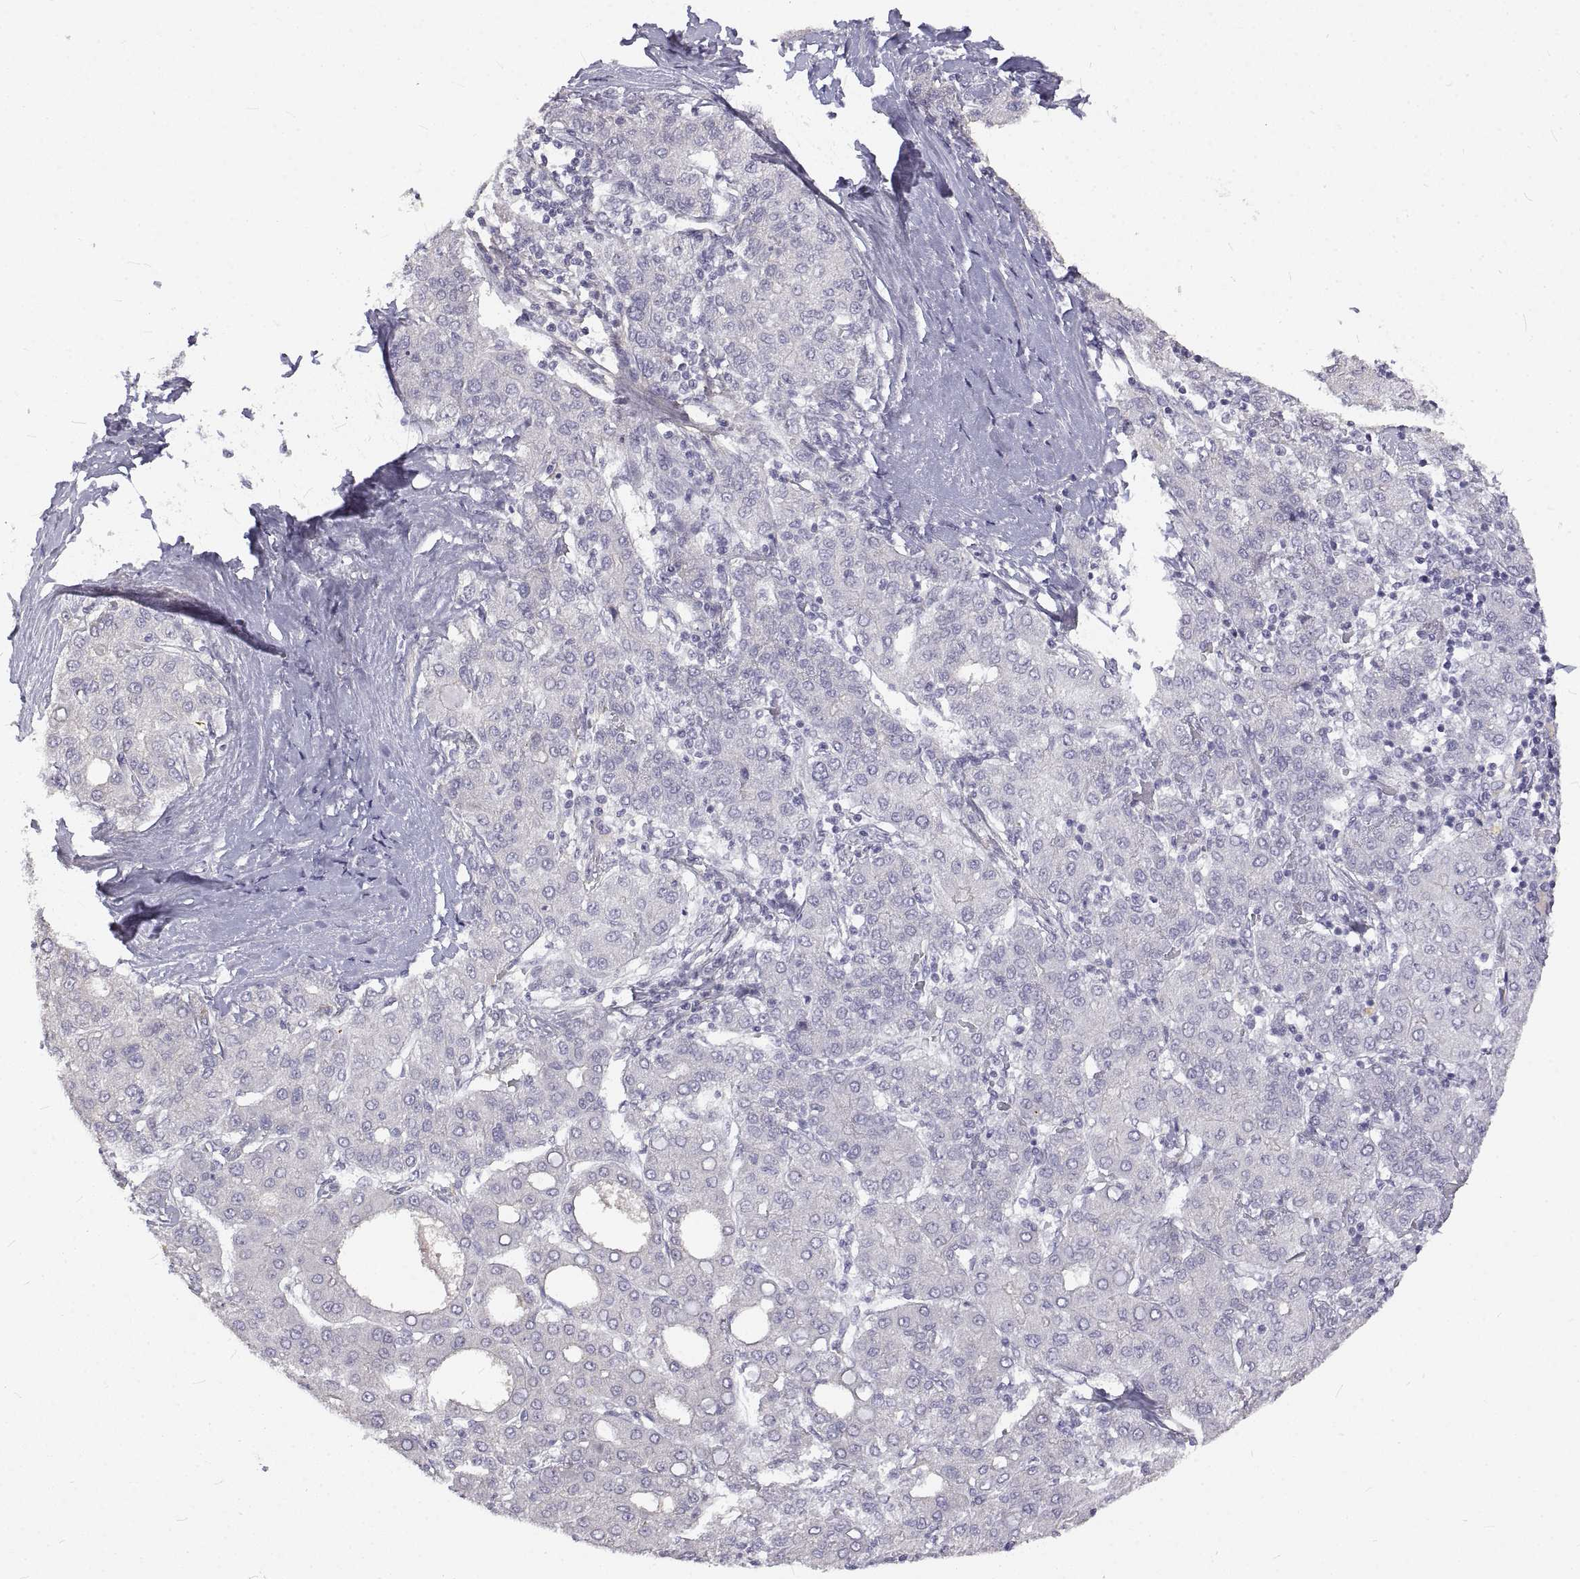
{"staining": {"intensity": "negative", "quantity": "none", "location": "none"}, "tissue": "liver cancer", "cell_type": "Tumor cells", "image_type": "cancer", "snomed": [{"axis": "morphology", "description": "Carcinoma, Hepatocellular, NOS"}, {"axis": "topography", "description": "Liver"}], "caption": "Immunohistochemistry (IHC) image of liver hepatocellular carcinoma stained for a protein (brown), which shows no staining in tumor cells.", "gene": "ANO2", "patient": {"sex": "male", "age": 65}}